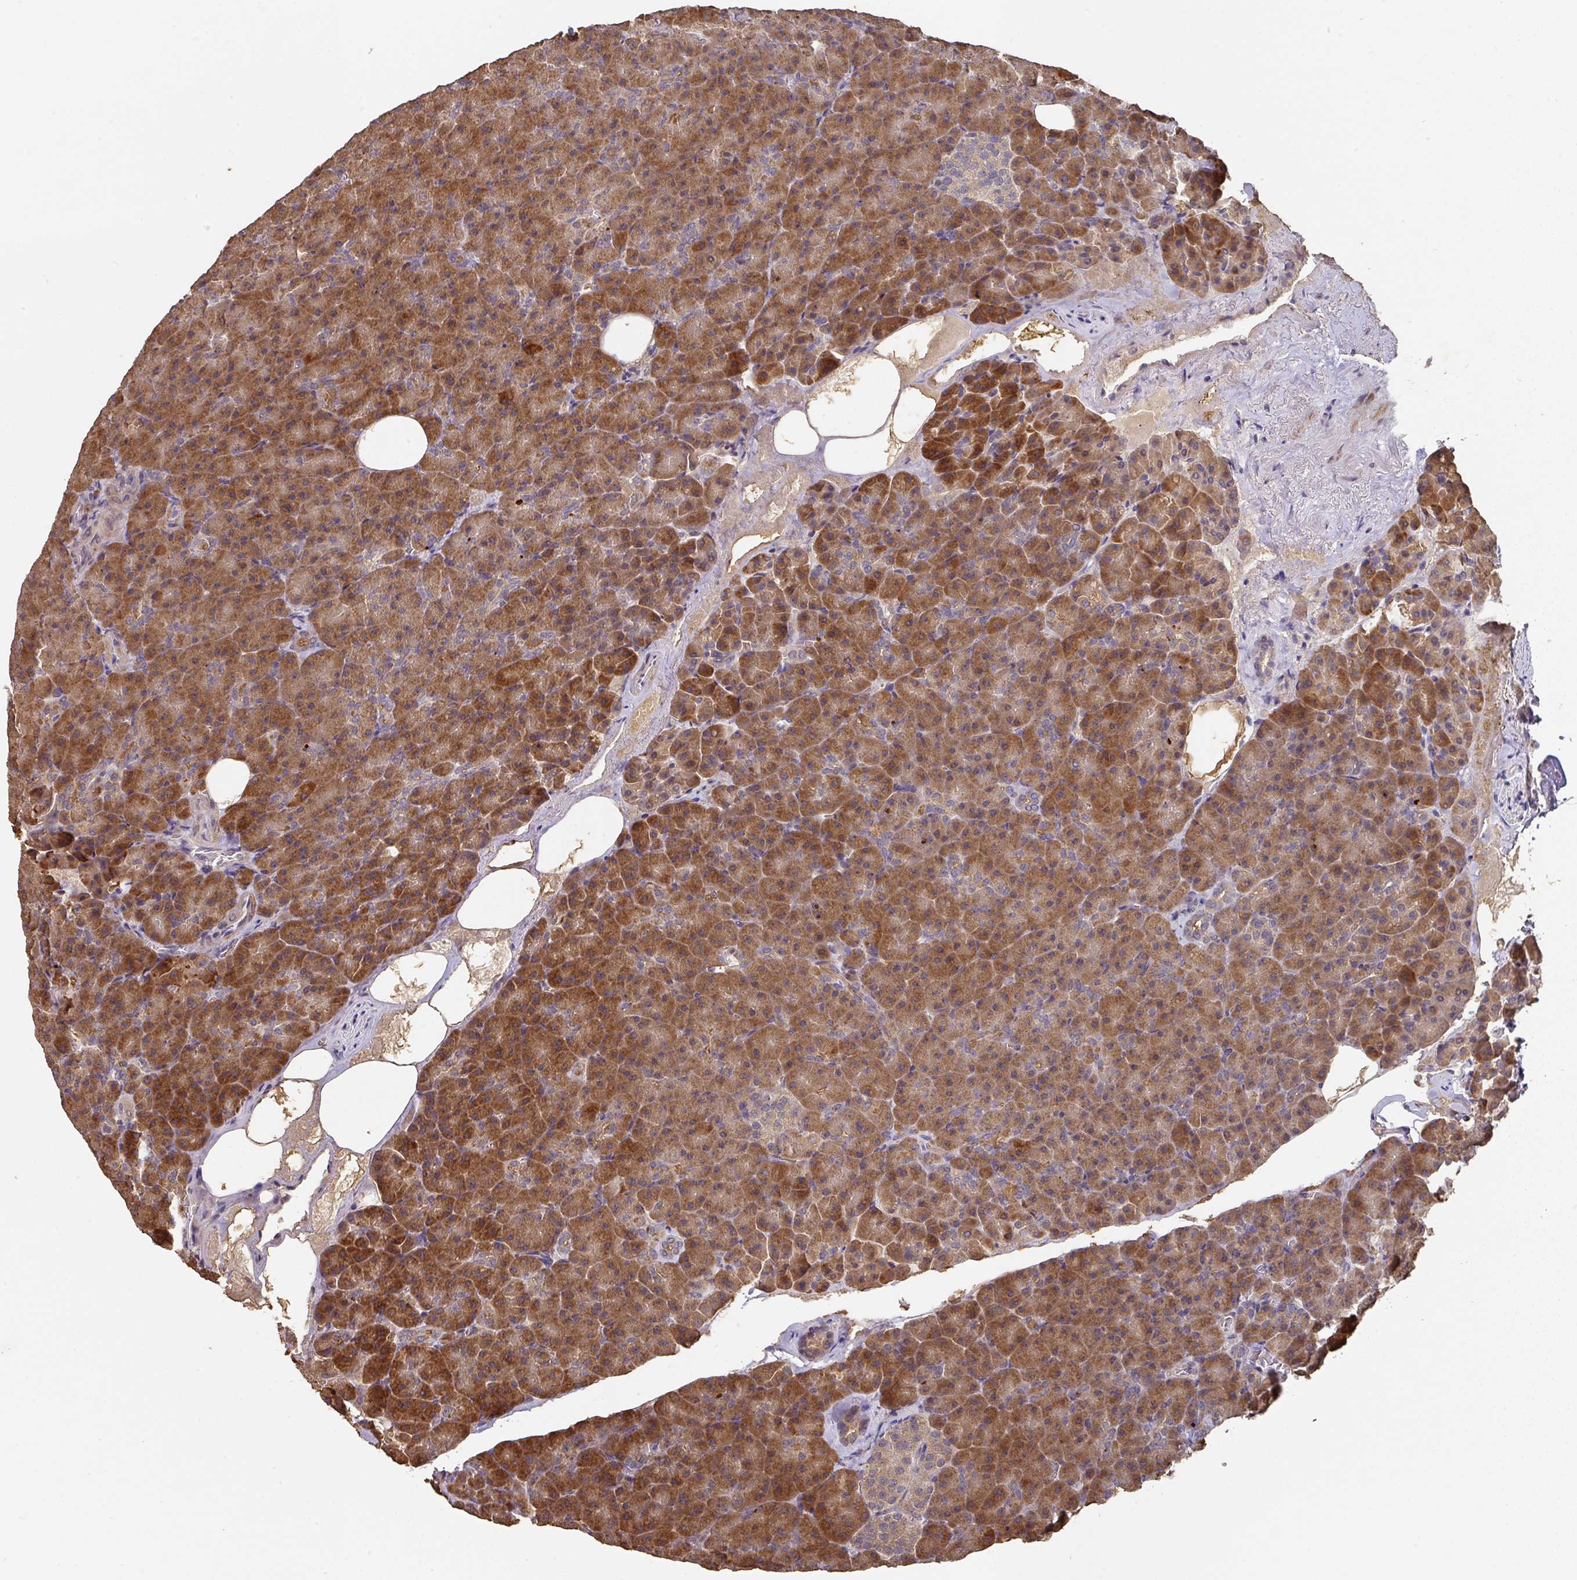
{"staining": {"intensity": "strong", "quantity": ">75%", "location": "cytoplasmic/membranous"}, "tissue": "pancreas", "cell_type": "Exocrine glandular cells", "image_type": "normal", "snomed": [{"axis": "morphology", "description": "Normal tissue, NOS"}, {"axis": "topography", "description": "Pancreas"}], "caption": "Strong cytoplasmic/membranous protein positivity is seen in about >75% of exocrine glandular cells in pancreas. The staining is performed using DAB brown chromogen to label protein expression. The nuclei are counter-stained blue using hematoxylin.", "gene": "ACVR2B", "patient": {"sex": "female", "age": 74}}